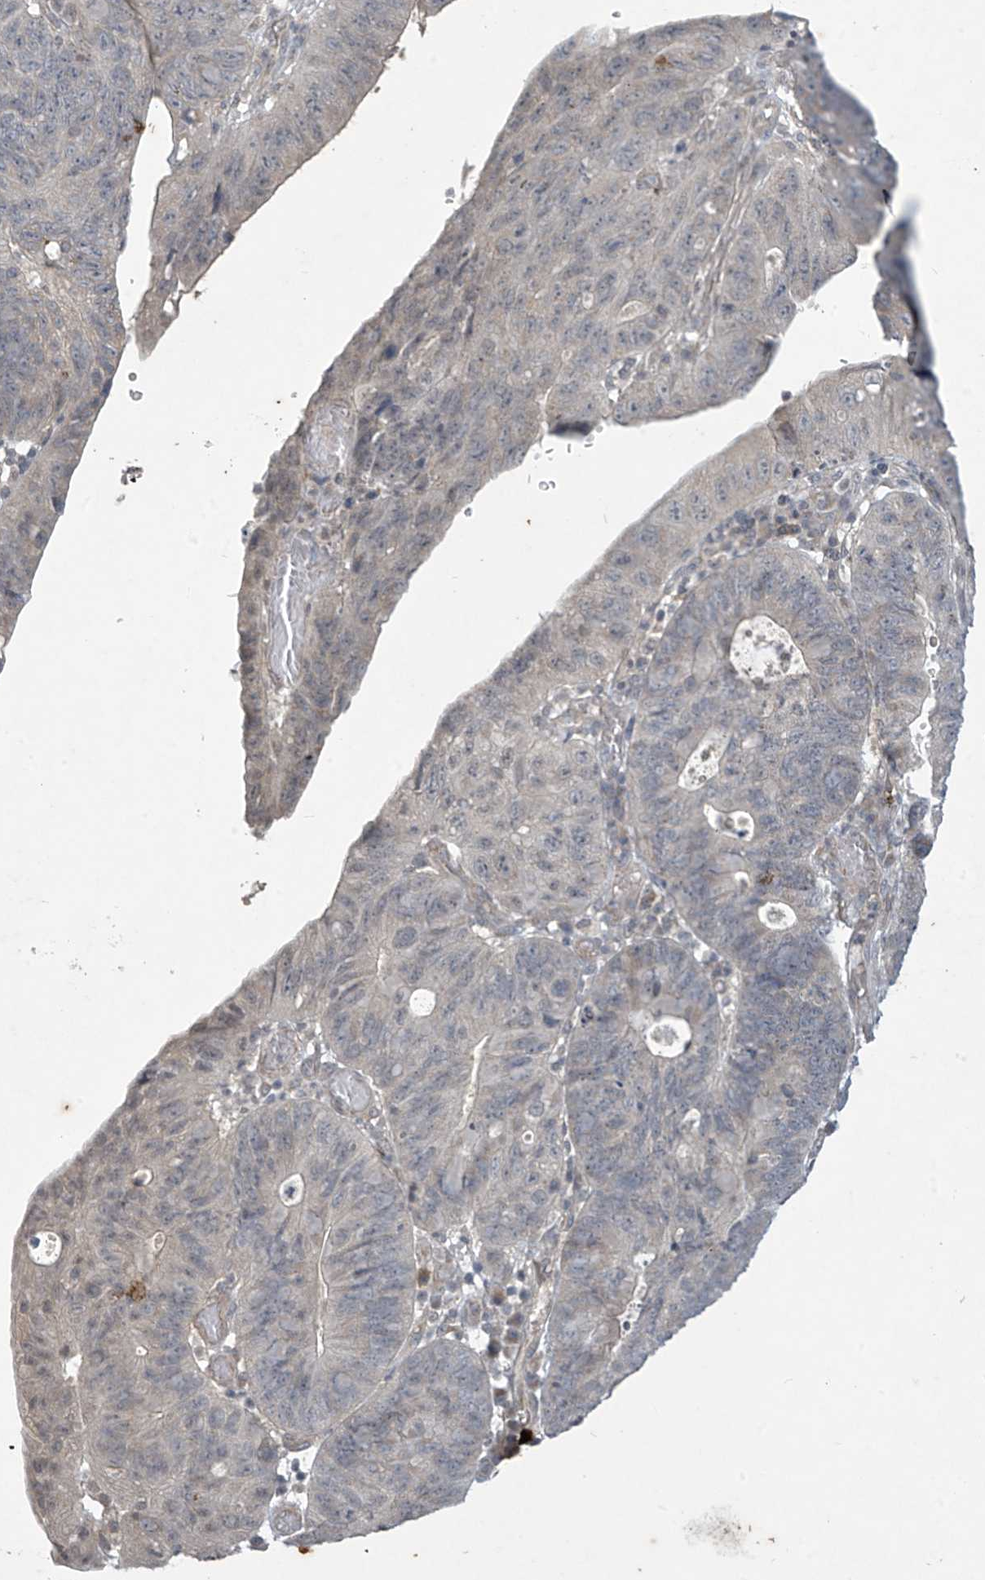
{"staining": {"intensity": "negative", "quantity": "none", "location": "none"}, "tissue": "stomach cancer", "cell_type": "Tumor cells", "image_type": "cancer", "snomed": [{"axis": "morphology", "description": "Adenocarcinoma, NOS"}, {"axis": "topography", "description": "Stomach"}], "caption": "A photomicrograph of stomach adenocarcinoma stained for a protein shows no brown staining in tumor cells.", "gene": "DGKQ", "patient": {"sex": "male", "age": 59}}